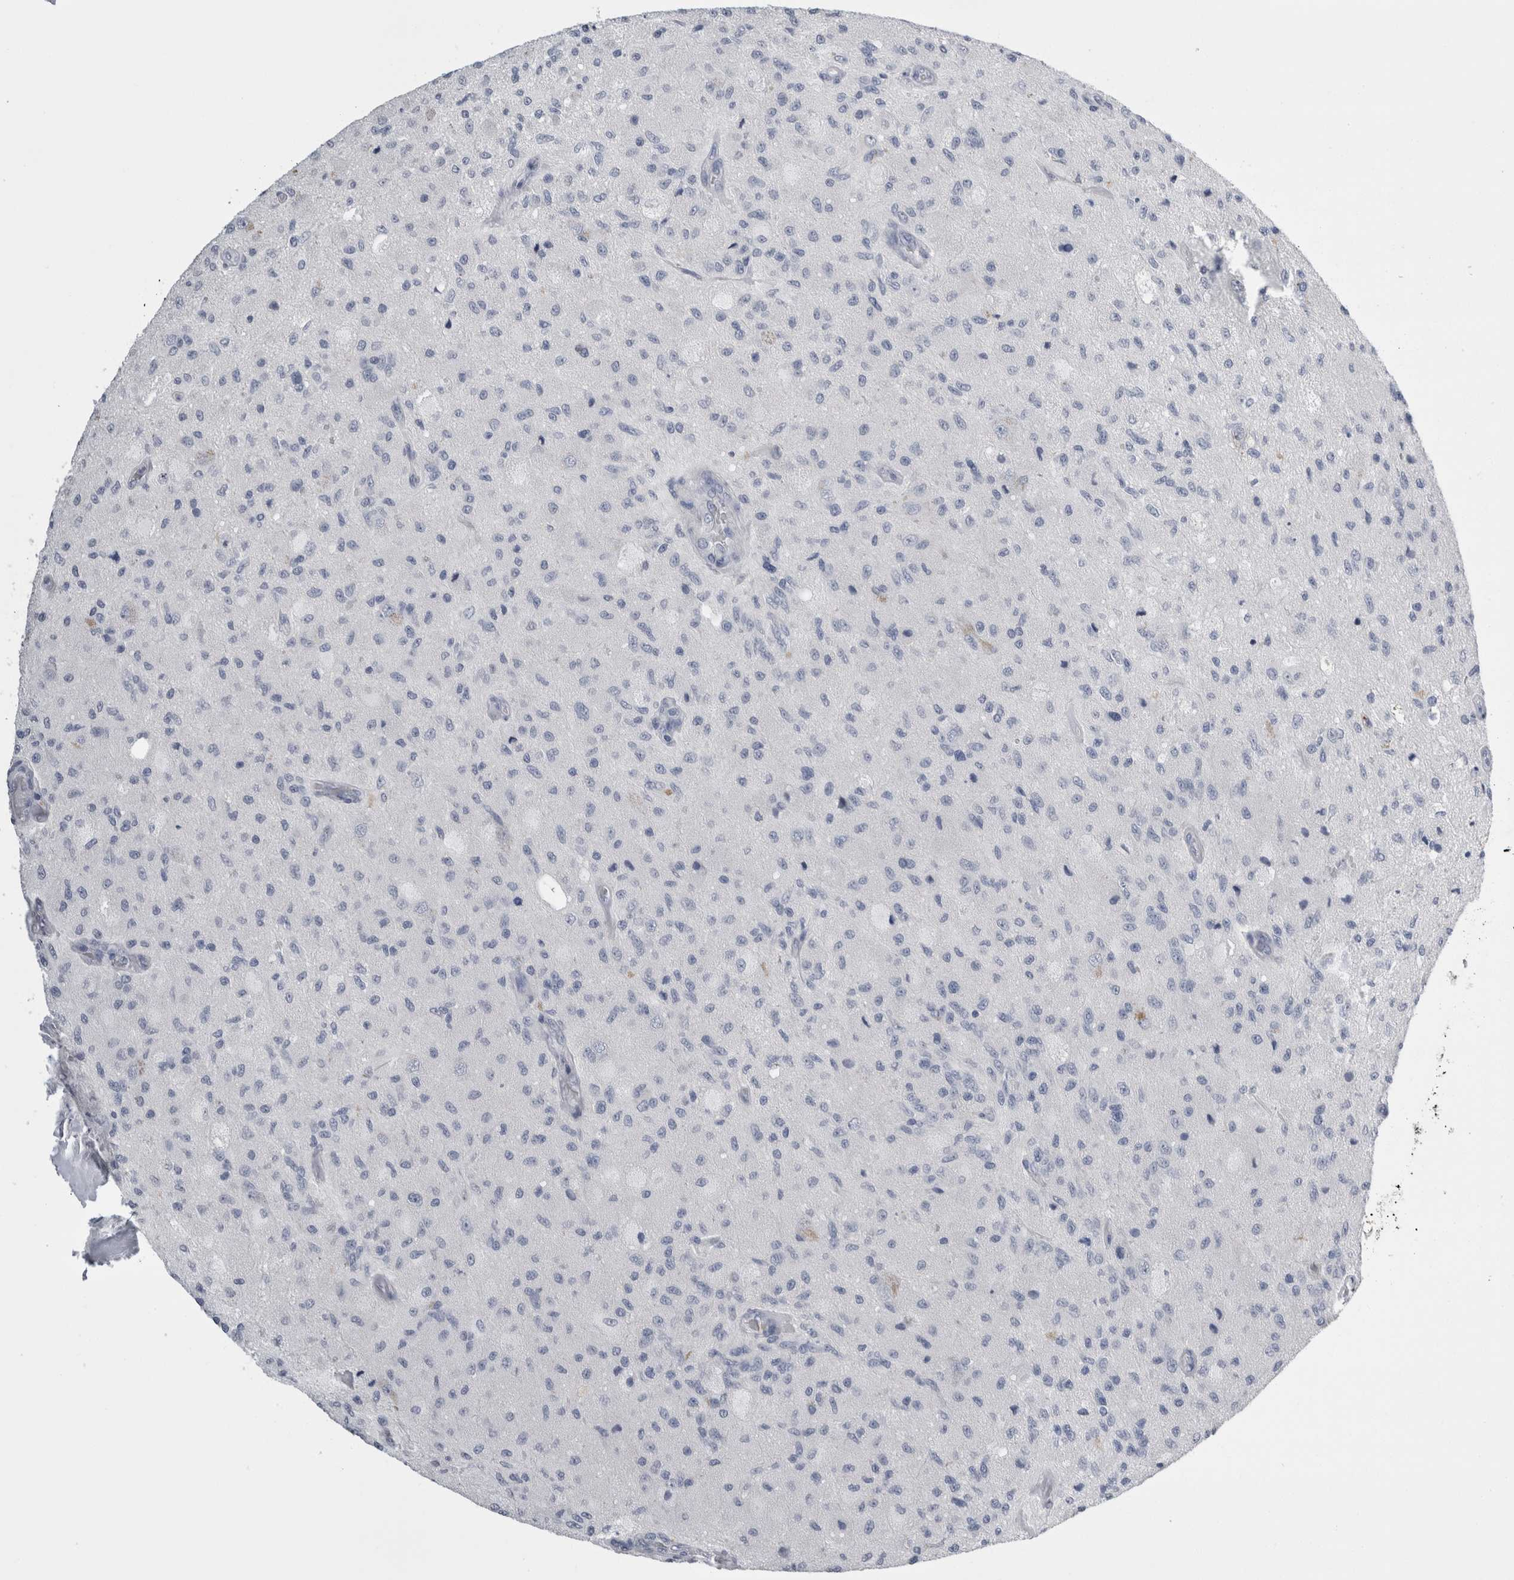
{"staining": {"intensity": "negative", "quantity": "none", "location": "none"}, "tissue": "glioma", "cell_type": "Tumor cells", "image_type": "cancer", "snomed": [{"axis": "morphology", "description": "Normal tissue, NOS"}, {"axis": "morphology", "description": "Glioma, malignant, High grade"}, {"axis": "topography", "description": "Cerebral cortex"}], "caption": "This photomicrograph is of glioma stained with immunohistochemistry (IHC) to label a protein in brown with the nuclei are counter-stained blue. There is no staining in tumor cells.", "gene": "REG1A", "patient": {"sex": "male", "age": 77}}